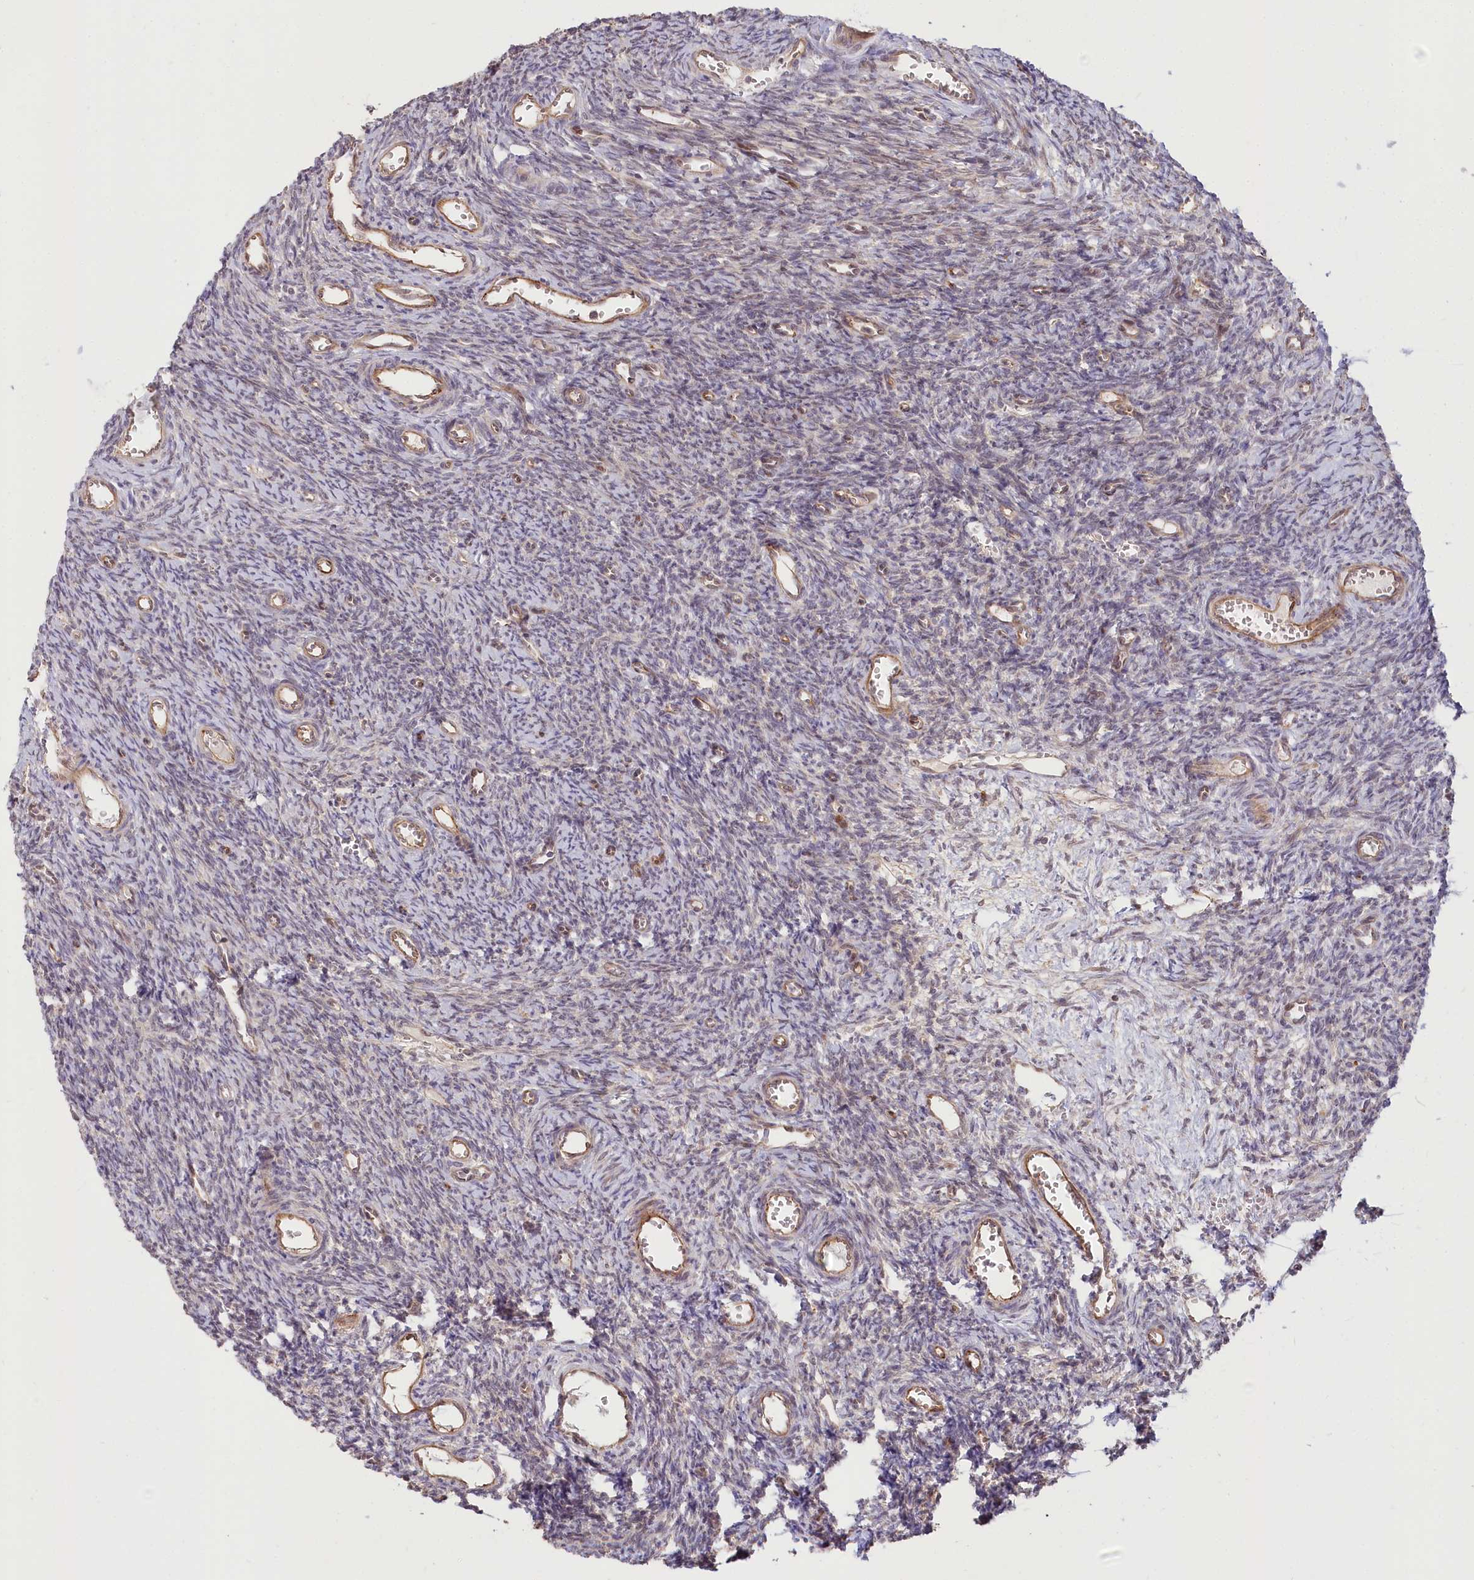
{"staining": {"intensity": "negative", "quantity": "none", "location": "none"}, "tissue": "ovary", "cell_type": "Ovarian stroma cells", "image_type": "normal", "snomed": [{"axis": "morphology", "description": "Normal tissue, NOS"}, {"axis": "topography", "description": "Ovary"}], "caption": "Immunohistochemical staining of benign ovary shows no significant staining in ovarian stroma cells.", "gene": "CEP70", "patient": {"sex": "female", "age": 39}}